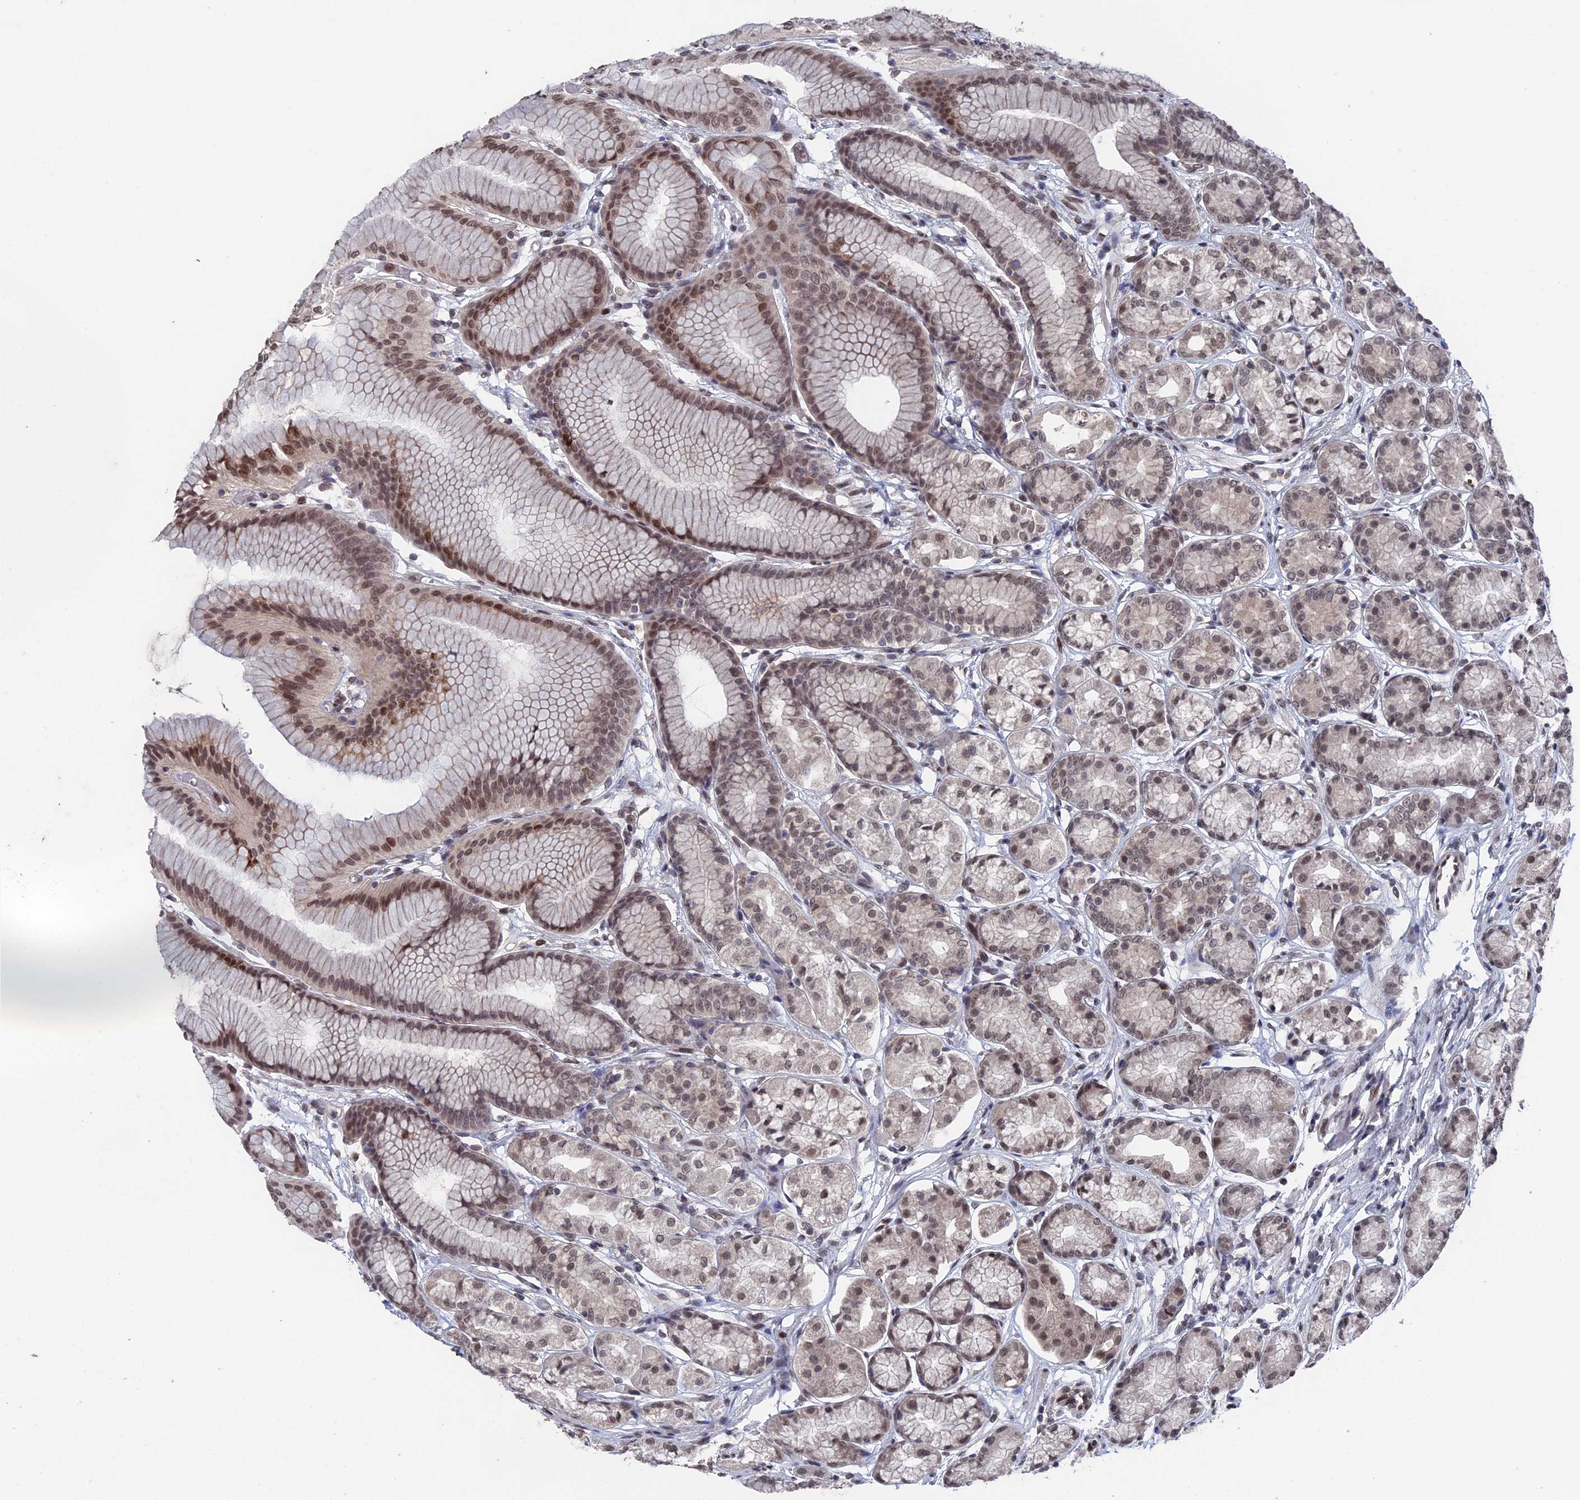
{"staining": {"intensity": "moderate", "quantity": ">75%", "location": "nuclear"}, "tissue": "stomach", "cell_type": "Glandular cells", "image_type": "normal", "snomed": [{"axis": "morphology", "description": "Normal tissue, NOS"}, {"axis": "morphology", "description": "Adenocarcinoma, NOS"}, {"axis": "morphology", "description": "Adenocarcinoma, High grade"}, {"axis": "topography", "description": "Stomach, upper"}, {"axis": "topography", "description": "Stomach"}], "caption": "Protein expression analysis of normal stomach displays moderate nuclear staining in about >75% of glandular cells.", "gene": "NR2C2AP", "patient": {"sex": "female", "age": 65}}